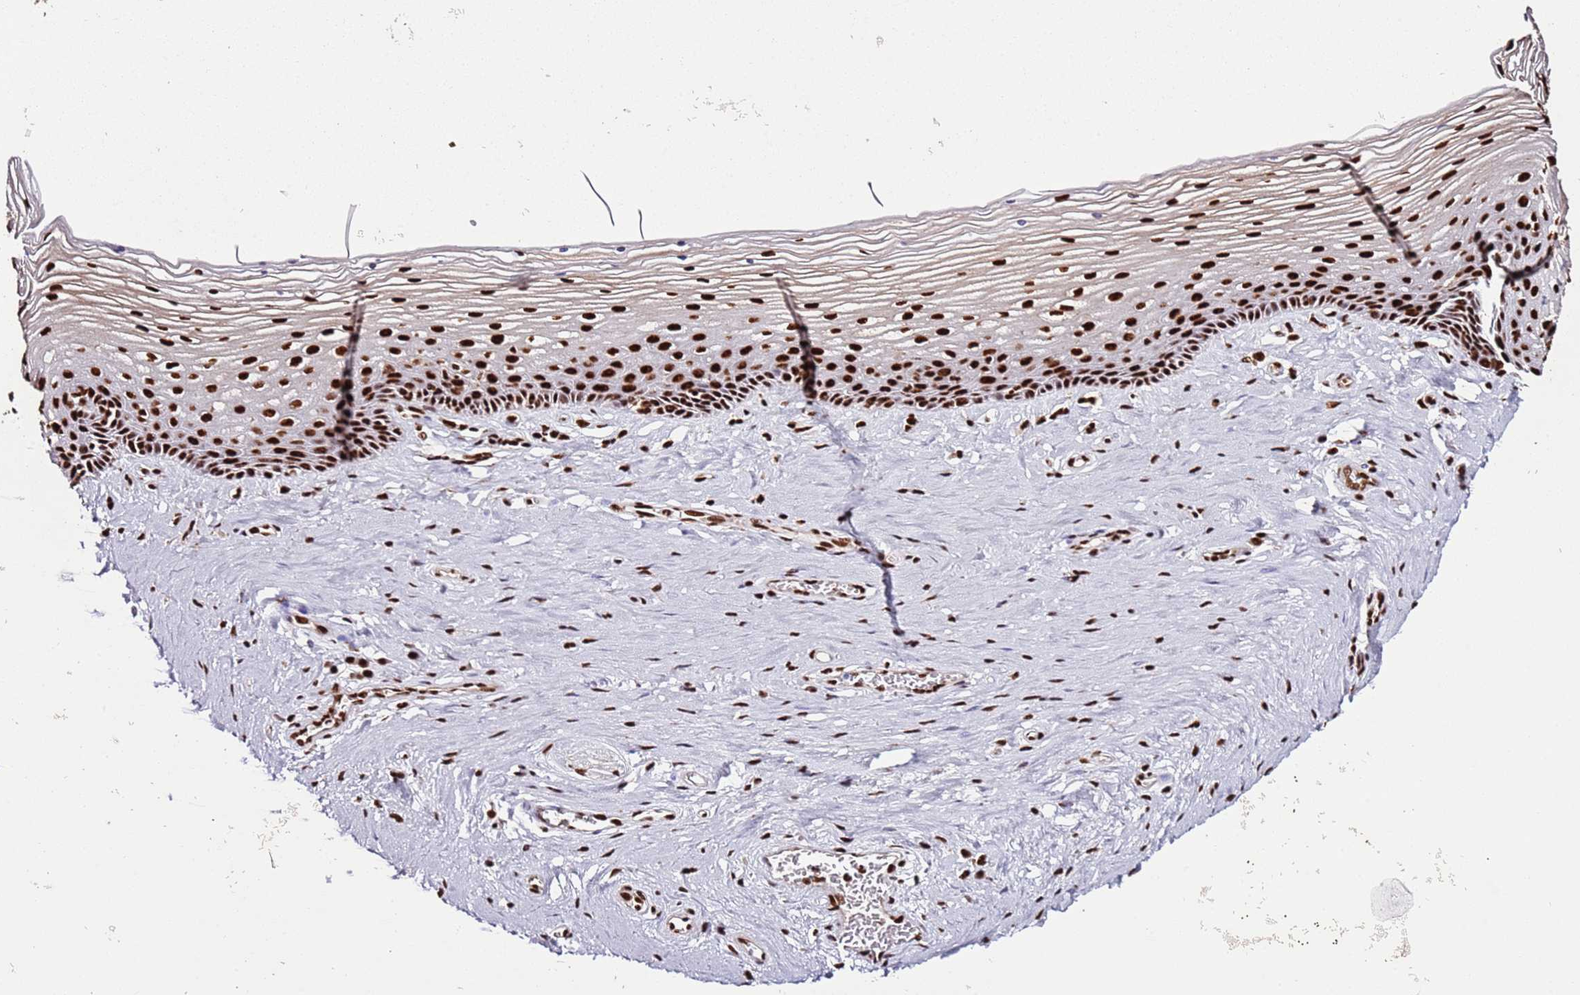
{"staining": {"intensity": "strong", "quantity": ">75%", "location": "nuclear"}, "tissue": "vagina", "cell_type": "Squamous epithelial cells", "image_type": "normal", "snomed": [{"axis": "morphology", "description": "Normal tissue, NOS"}, {"axis": "topography", "description": "Vagina"}], "caption": "Brown immunohistochemical staining in unremarkable vagina demonstrates strong nuclear staining in approximately >75% of squamous epithelial cells. (Brightfield microscopy of DAB IHC at high magnification).", "gene": "C6orf226", "patient": {"sex": "female", "age": 46}}